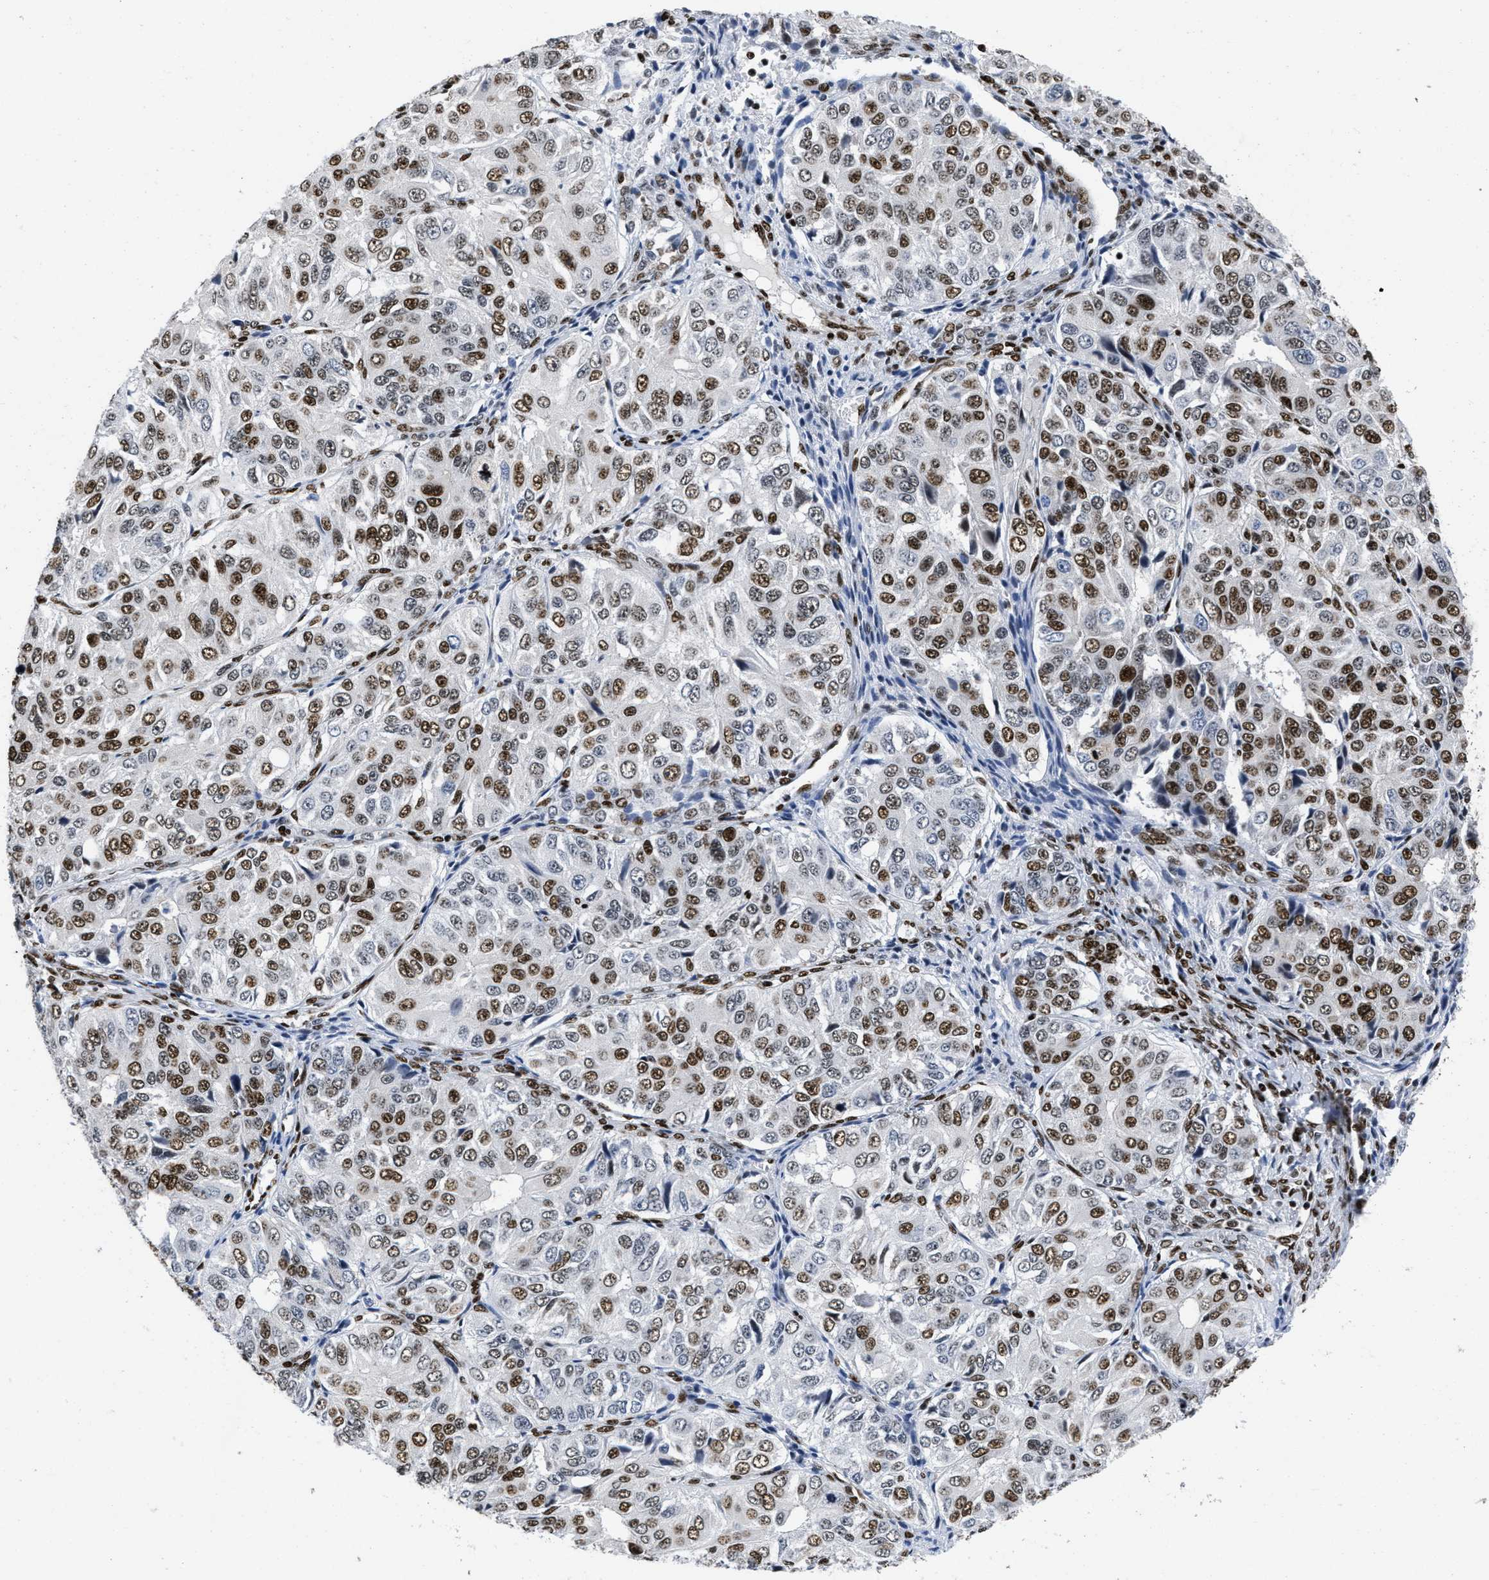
{"staining": {"intensity": "strong", "quantity": "25%-75%", "location": "nuclear"}, "tissue": "ovarian cancer", "cell_type": "Tumor cells", "image_type": "cancer", "snomed": [{"axis": "morphology", "description": "Carcinoma, endometroid"}, {"axis": "topography", "description": "Ovary"}], "caption": "Protein positivity by immunohistochemistry shows strong nuclear expression in about 25%-75% of tumor cells in ovarian cancer (endometroid carcinoma). The staining is performed using DAB brown chromogen to label protein expression. The nuclei are counter-stained blue using hematoxylin.", "gene": "CREB1", "patient": {"sex": "female", "age": 51}}